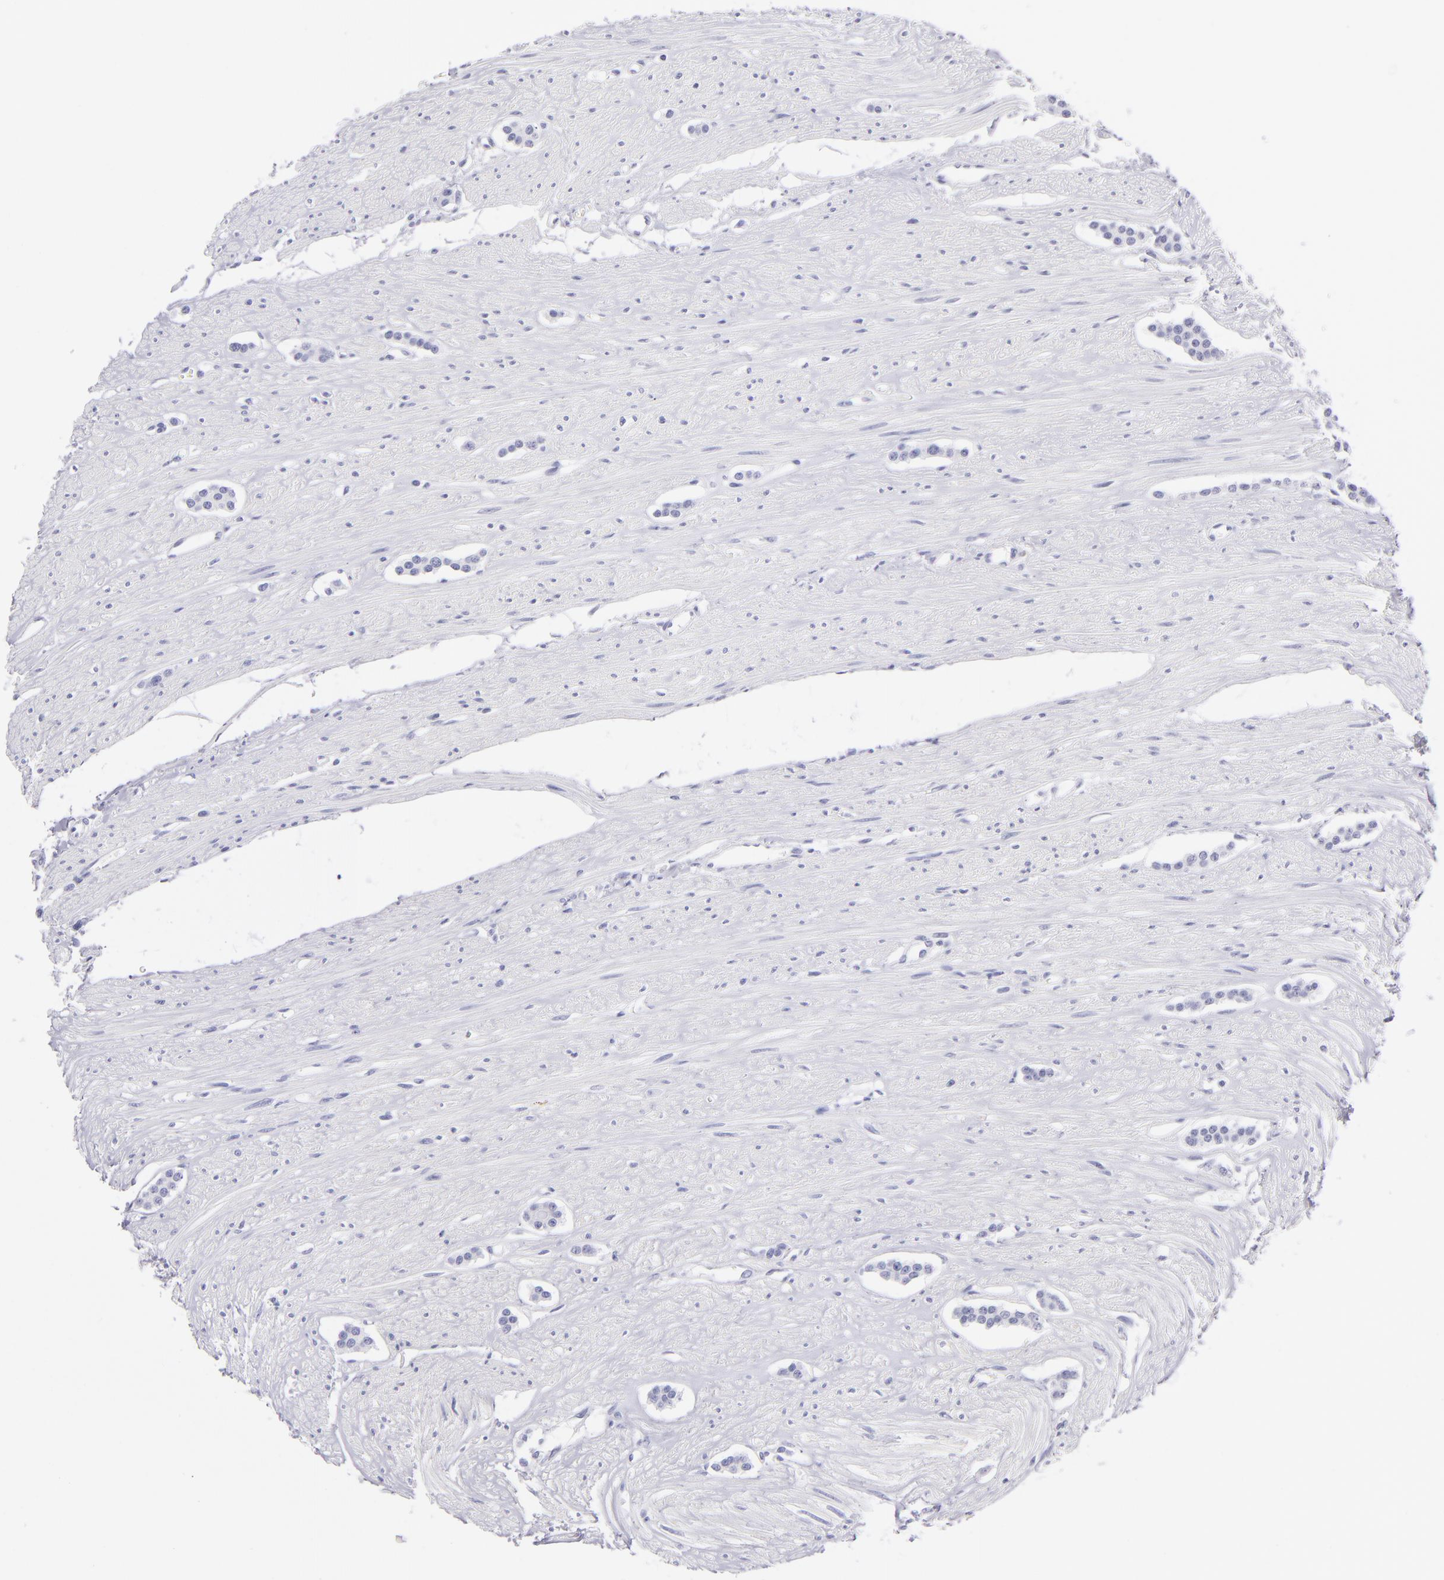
{"staining": {"intensity": "negative", "quantity": "none", "location": "none"}, "tissue": "carcinoid", "cell_type": "Tumor cells", "image_type": "cancer", "snomed": [{"axis": "morphology", "description": "Carcinoid, malignant, NOS"}, {"axis": "topography", "description": "Small intestine"}], "caption": "Tumor cells are negative for brown protein staining in carcinoid. (Immunohistochemistry (ihc), brightfield microscopy, high magnification).", "gene": "PRF1", "patient": {"sex": "male", "age": 60}}